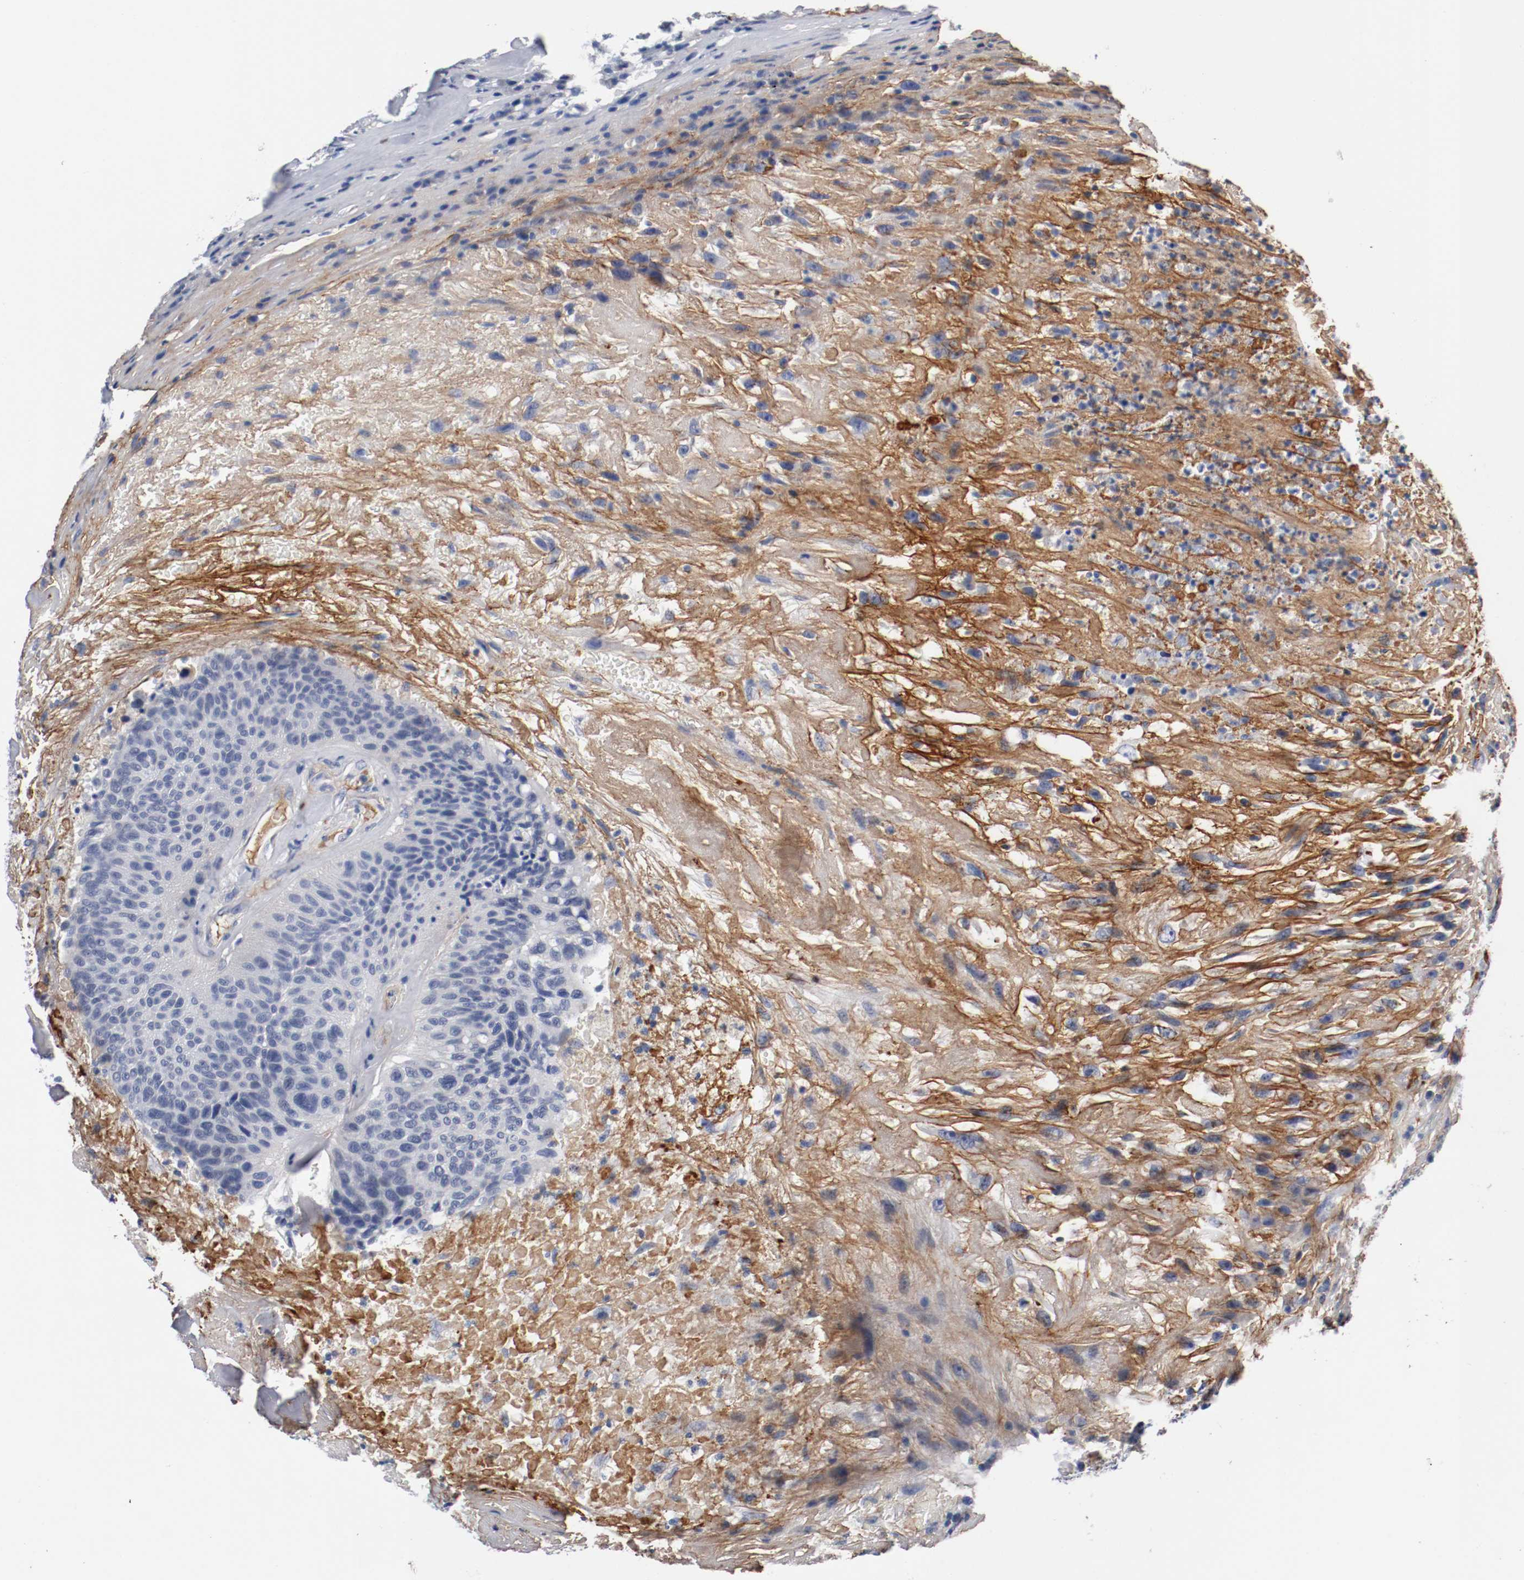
{"staining": {"intensity": "negative", "quantity": "none", "location": "none"}, "tissue": "urothelial cancer", "cell_type": "Tumor cells", "image_type": "cancer", "snomed": [{"axis": "morphology", "description": "Urothelial carcinoma, High grade"}, {"axis": "topography", "description": "Urinary bladder"}], "caption": "High power microscopy histopathology image of an IHC histopathology image of urothelial carcinoma (high-grade), revealing no significant positivity in tumor cells. The staining is performed using DAB brown chromogen with nuclei counter-stained in using hematoxylin.", "gene": "TNC", "patient": {"sex": "male", "age": 66}}